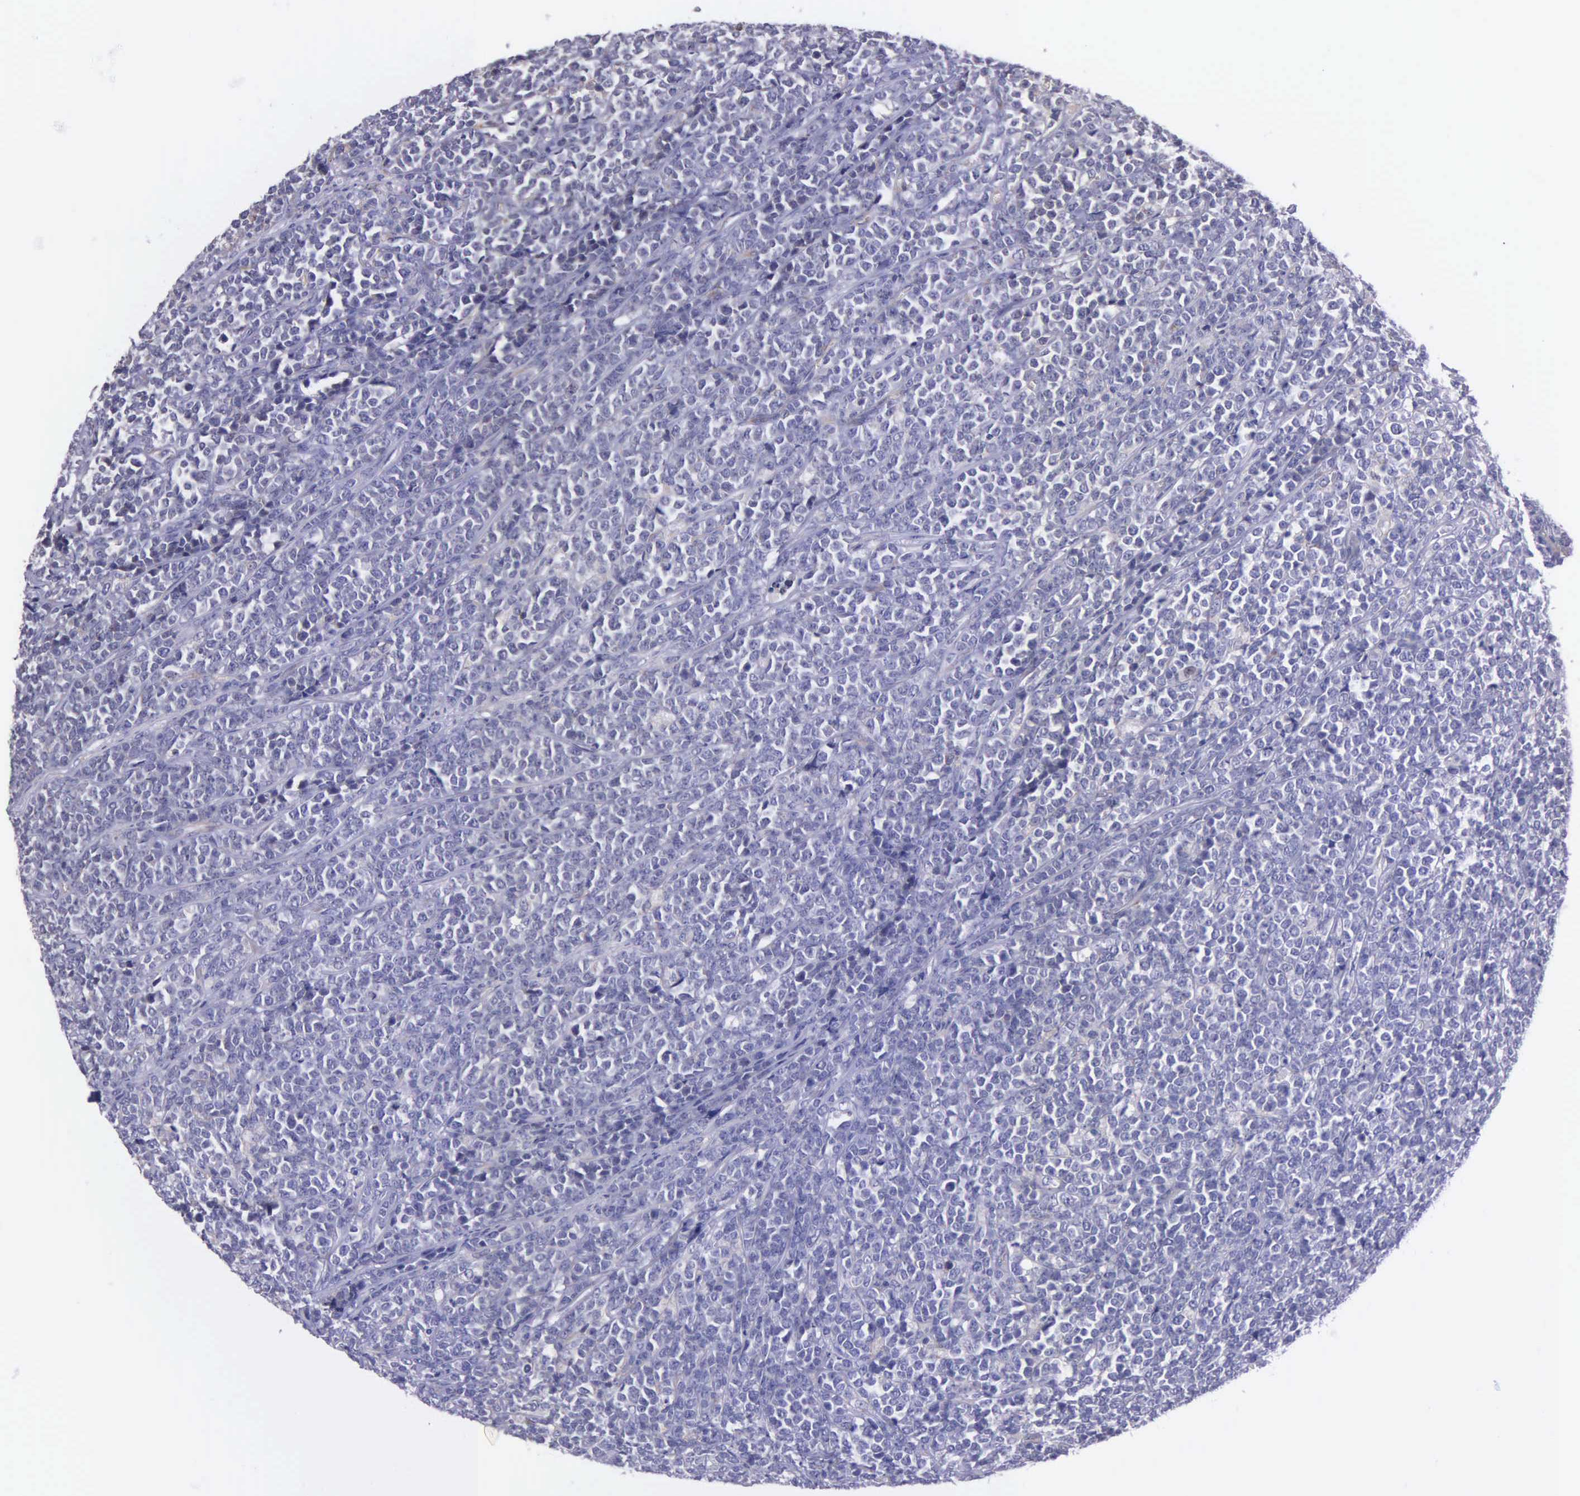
{"staining": {"intensity": "negative", "quantity": "none", "location": "none"}, "tissue": "lymphoma", "cell_type": "Tumor cells", "image_type": "cancer", "snomed": [{"axis": "morphology", "description": "Malignant lymphoma, non-Hodgkin's type, High grade"}, {"axis": "topography", "description": "Small intestine"}, {"axis": "topography", "description": "Colon"}], "caption": "IHC photomicrograph of human lymphoma stained for a protein (brown), which shows no expression in tumor cells.", "gene": "ZC3H12B", "patient": {"sex": "male", "age": 8}}